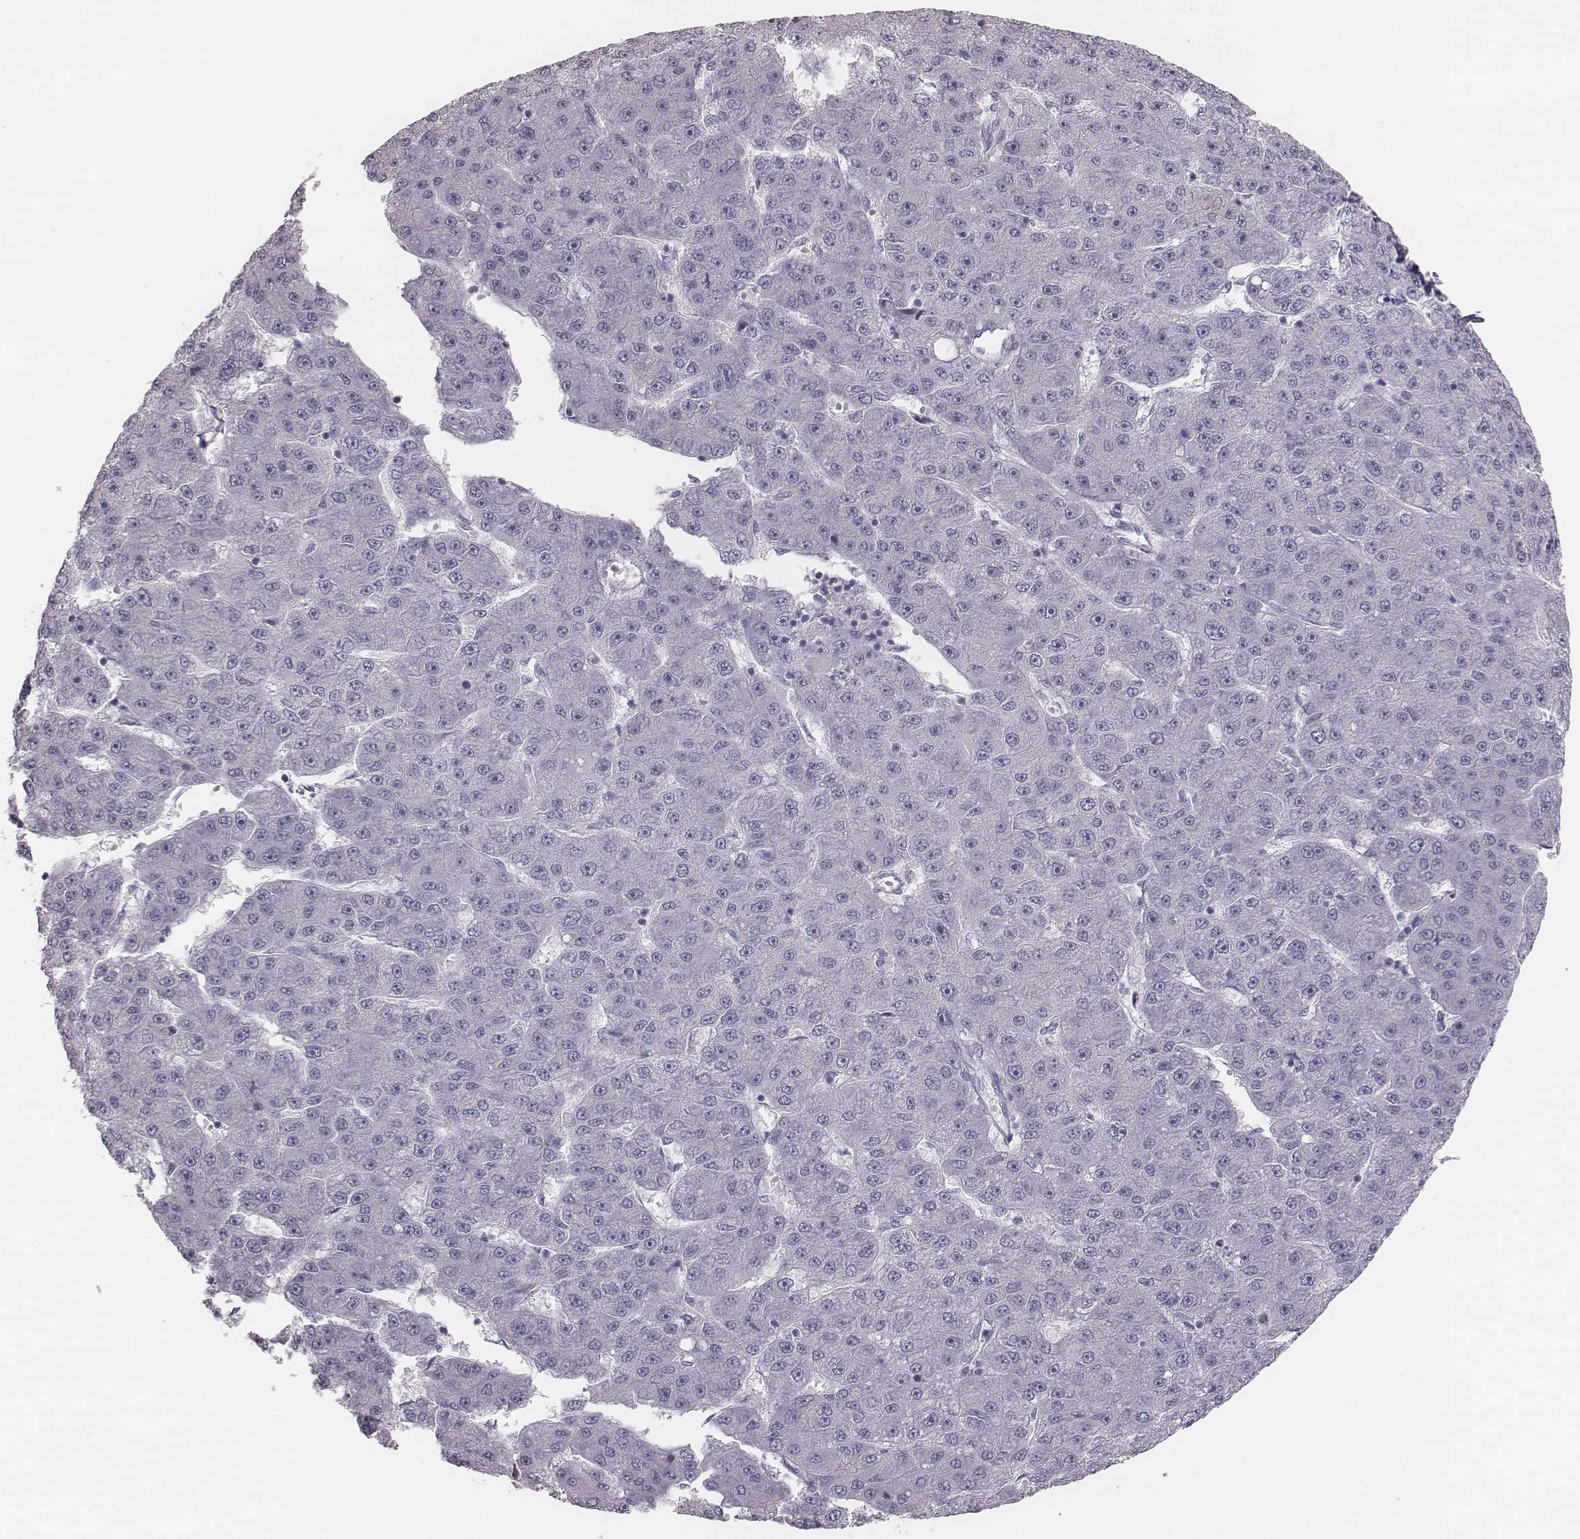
{"staining": {"intensity": "negative", "quantity": "none", "location": "none"}, "tissue": "liver cancer", "cell_type": "Tumor cells", "image_type": "cancer", "snomed": [{"axis": "morphology", "description": "Carcinoma, Hepatocellular, NOS"}, {"axis": "topography", "description": "Liver"}], "caption": "This is an IHC image of human liver hepatocellular carcinoma. There is no staining in tumor cells.", "gene": "C6orf58", "patient": {"sex": "male", "age": 67}}